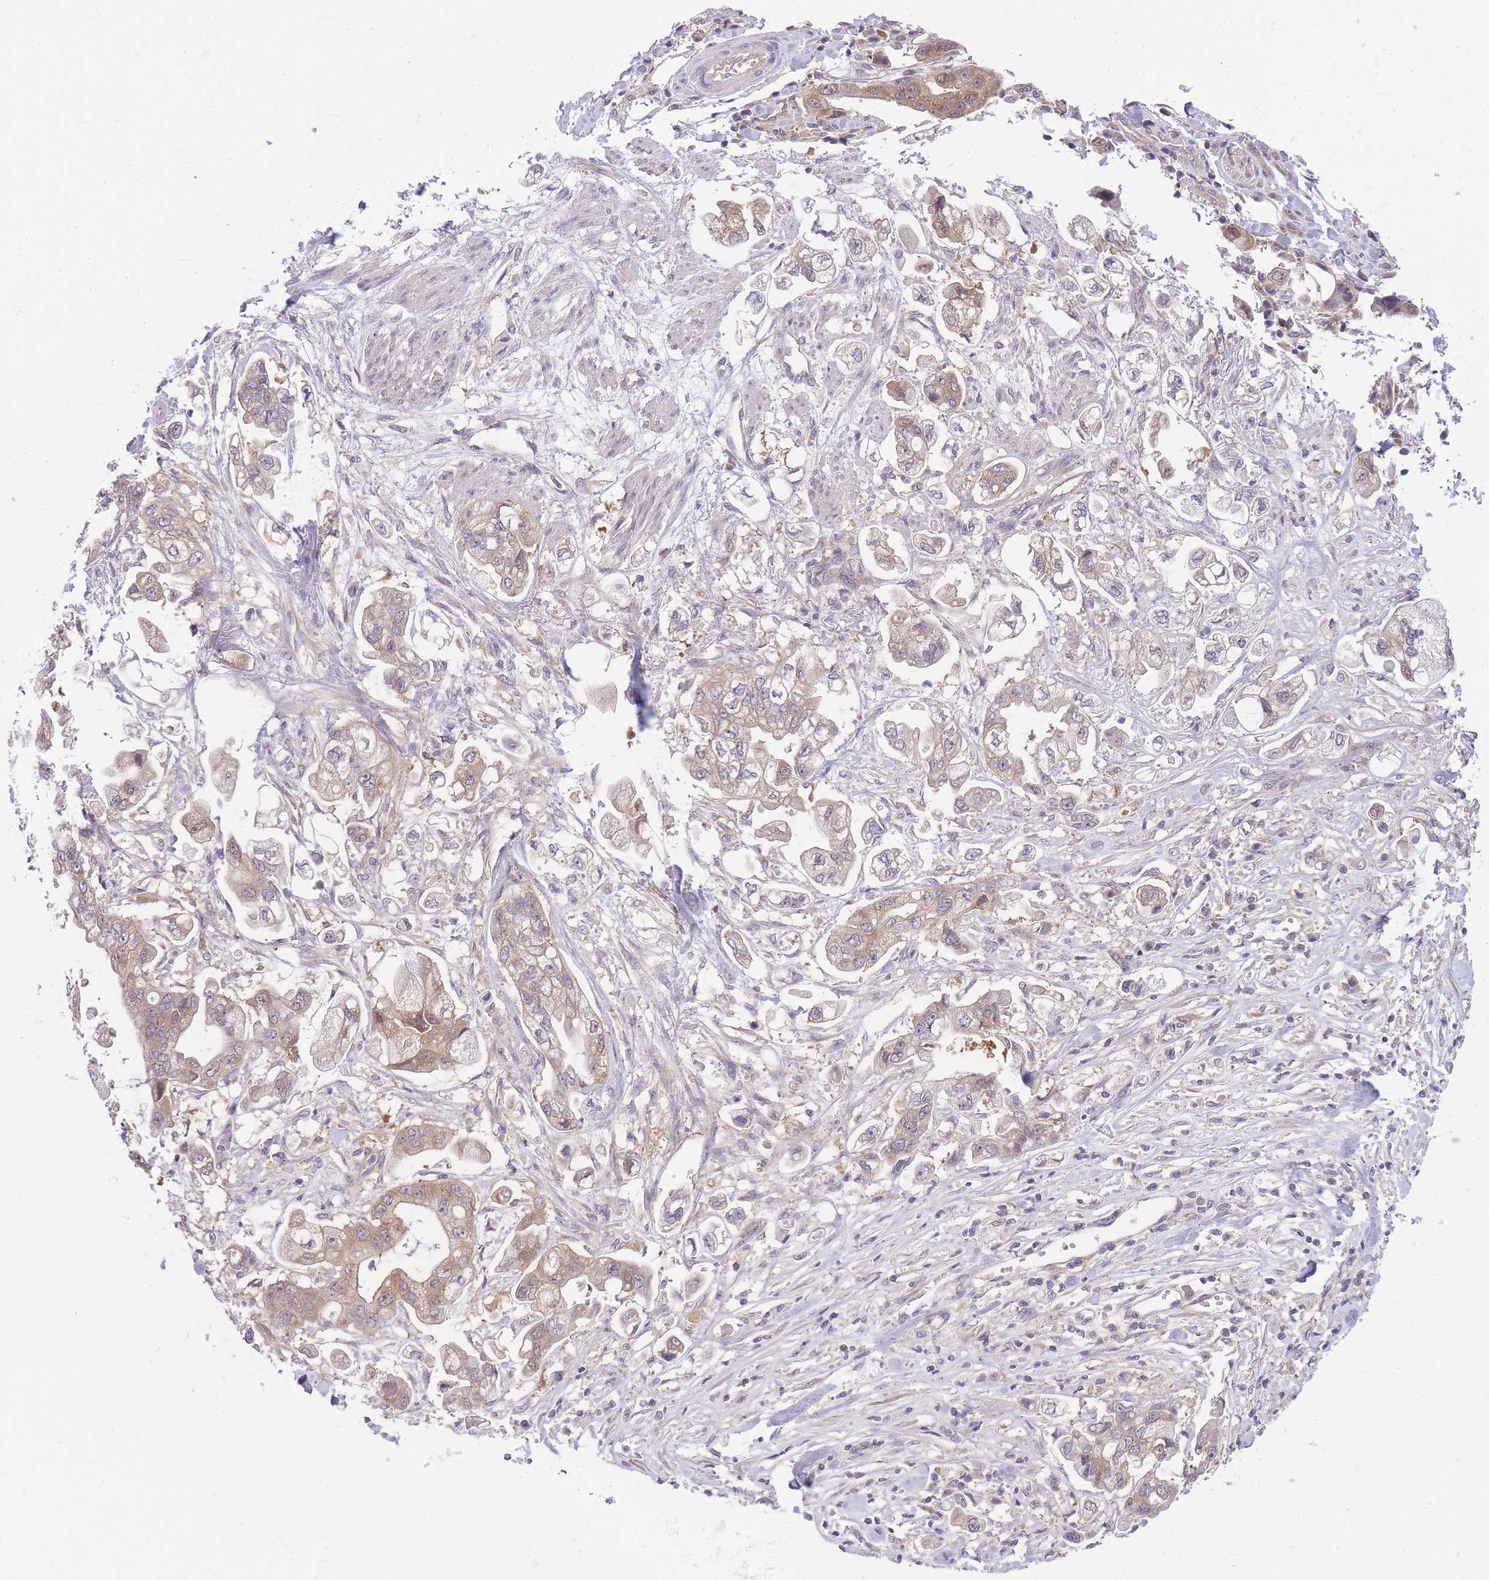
{"staining": {"intensity": "weak", "quantity": ">75%", "location": "cytoplasmic/membranous"}, "tissue": "stomach cancer", "cell_type": "Tumor cells", "image_type": "cancer", "snomed": [{"axis": "morphology", "description": "Adenocarcinoma, NOS"}, {"axis": "topography", "description": "Stomach"}], "caption": "Immunohistochemistry of stomach adenocarcinoma exhibits low levels of weak cytoplasmic/membranous staining in approximately >75% of tumor cells.", "gene": "PFDN6", "patient": {"sex": "male", "age": 62}}